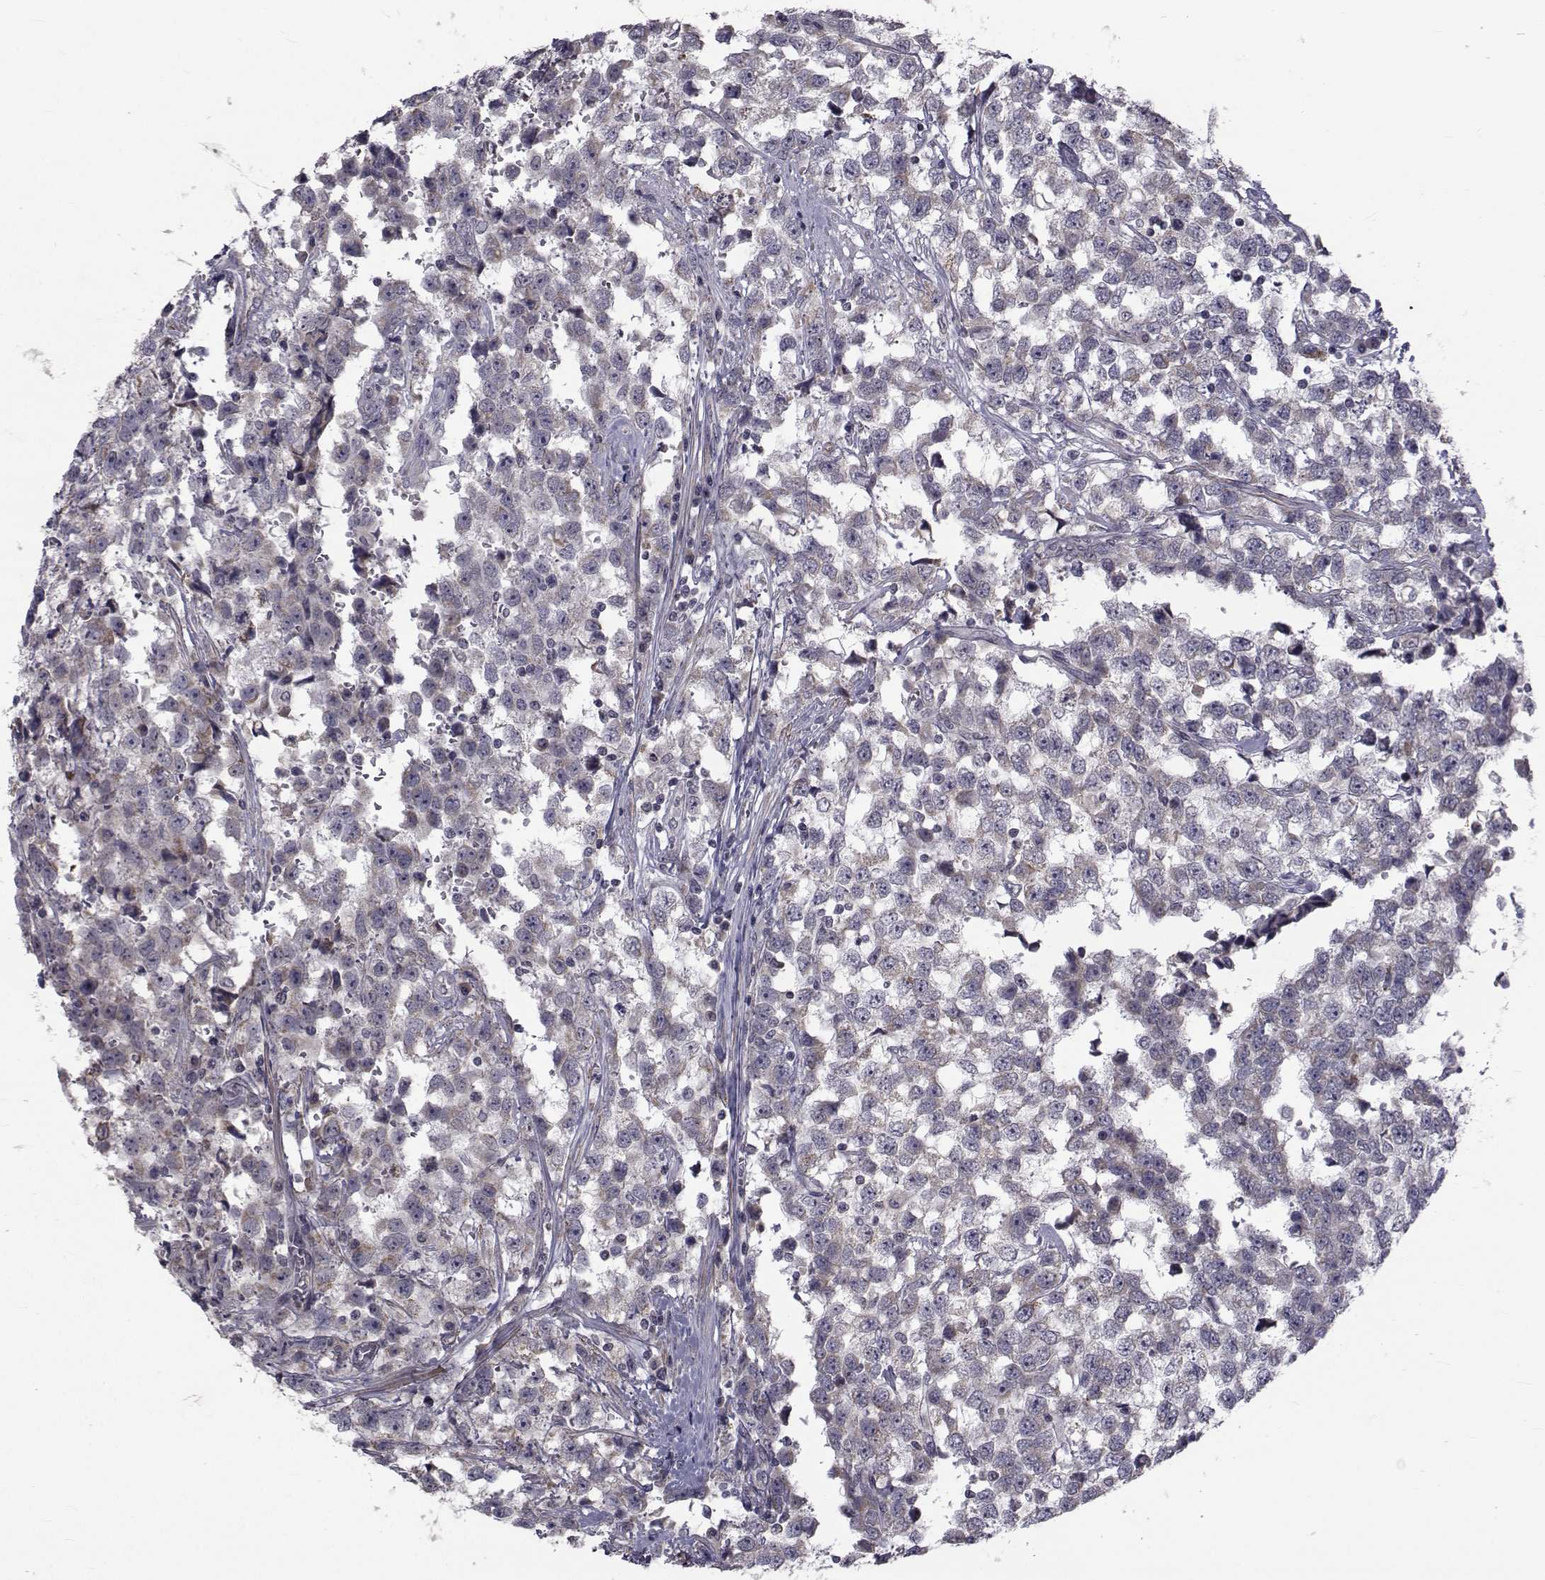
{"staining": {"intensity": "negative", "quantity": "none", "location": "none"}, "tissue": "testis cancer", "cell_type": "Tumor cells", "image_type": "cancer", "snomed": [{"axis": "morphology", "description": "Seminoma, NOS"}, {"axis": "topography", "description": "Testis"}], "caption": "DAB (3,3'-diaminobenzidine) immunohistochemical staining of human seminoma (testis) exhibits no significant positivity in tumor cells.", "gene": "FDXR", "patient": {"sex": "male", "age": 34}}